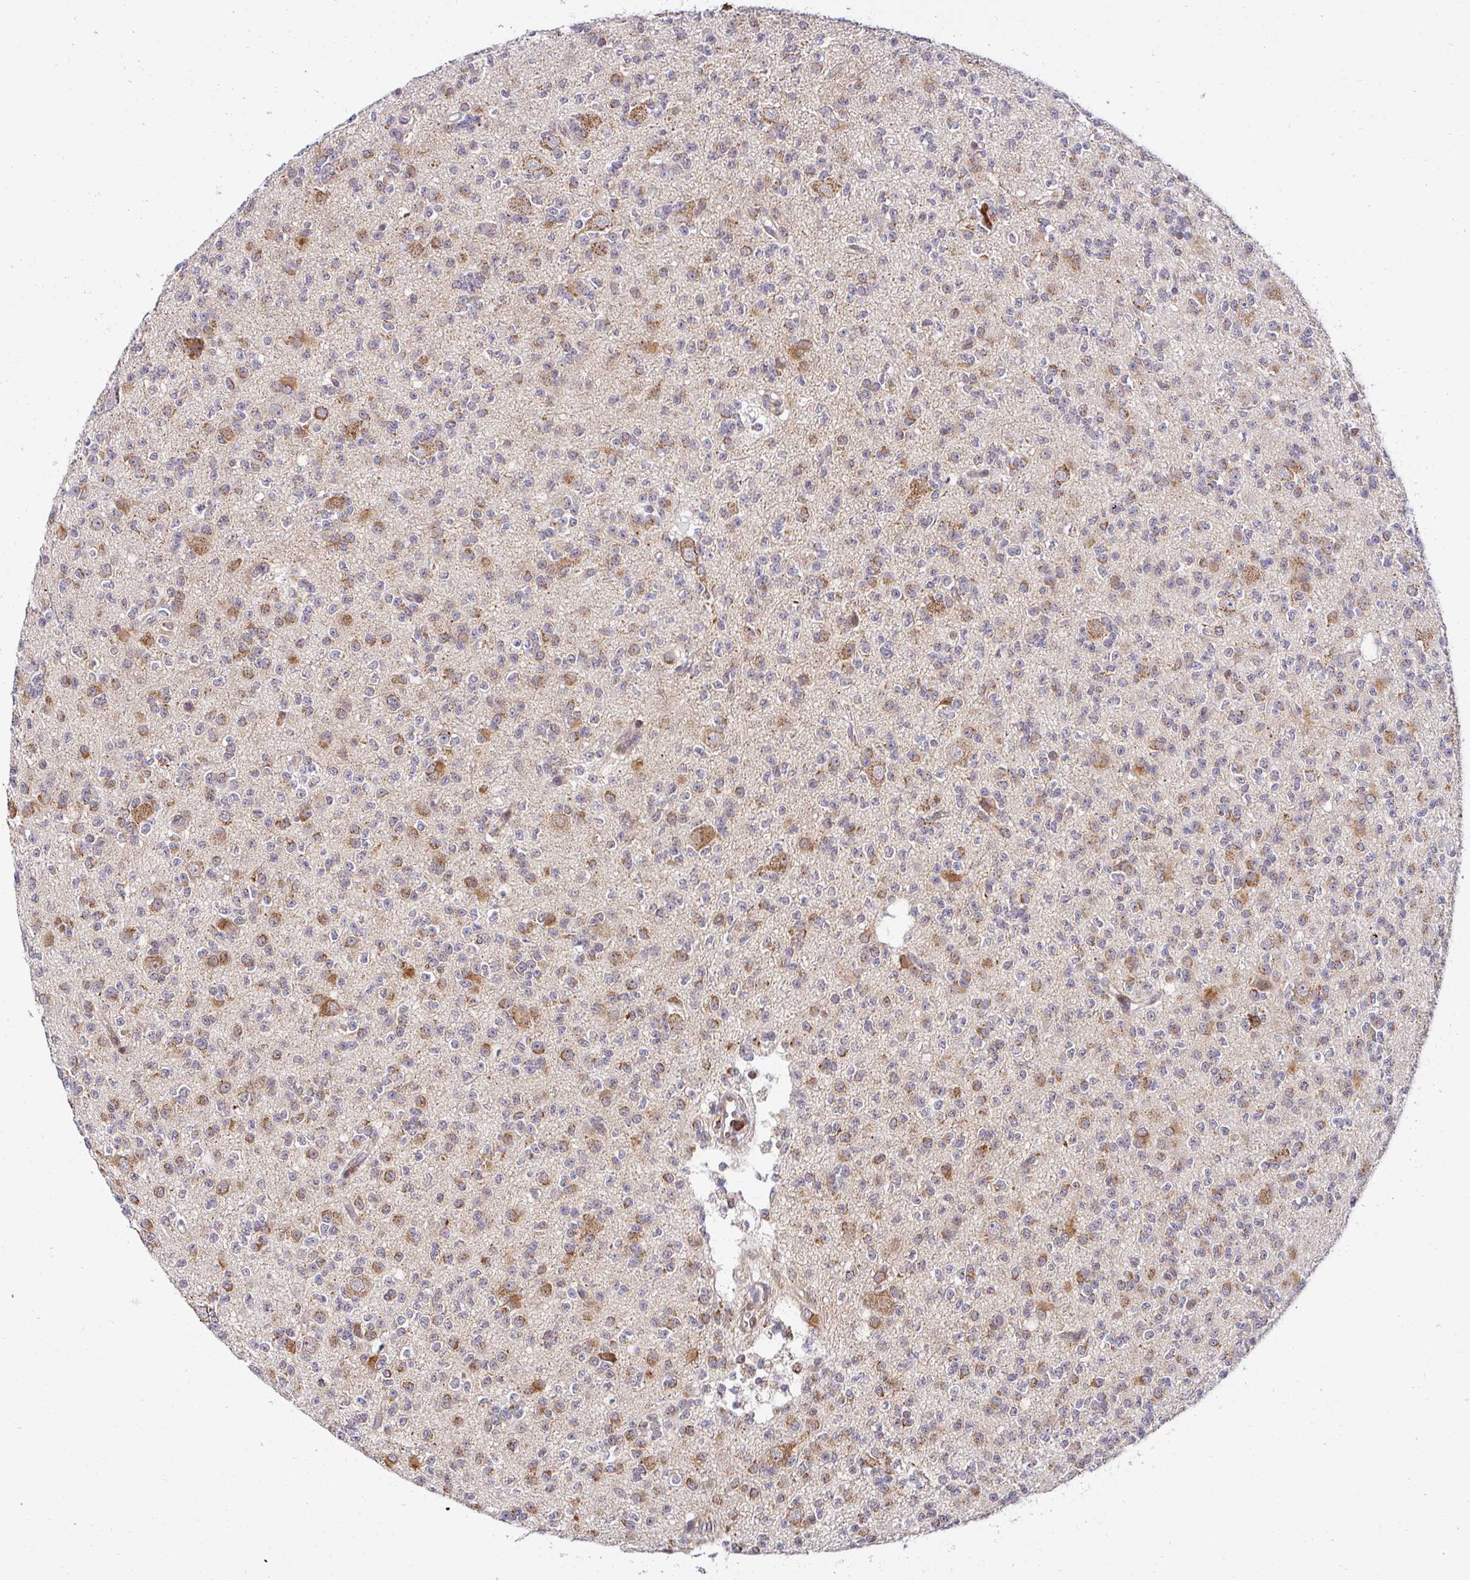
{"staining": {"intensity": "moderate", "quantity": "25%-75%", "location": "cytoplasmic/membranous"}, "tissue": "glioma", "cell_type": "Tumor cells", "image_type": "cancer", "snomed": [{"axis": "morphology", "description": "Glioma, malignant, High grade"}, {"axis": "topography", "description": "Brain"}], "caption": "The histopathology image exhibits staining of malignant glioma (high-grade), revealing moderate cytoplasmic/membranous protein expression (brown color) within tumor cells. The protein of interest is shown in brown color, while the nuclei are stained blue.", "gene": "HPS1", "patient": {"sex": "male", "age": 36}}